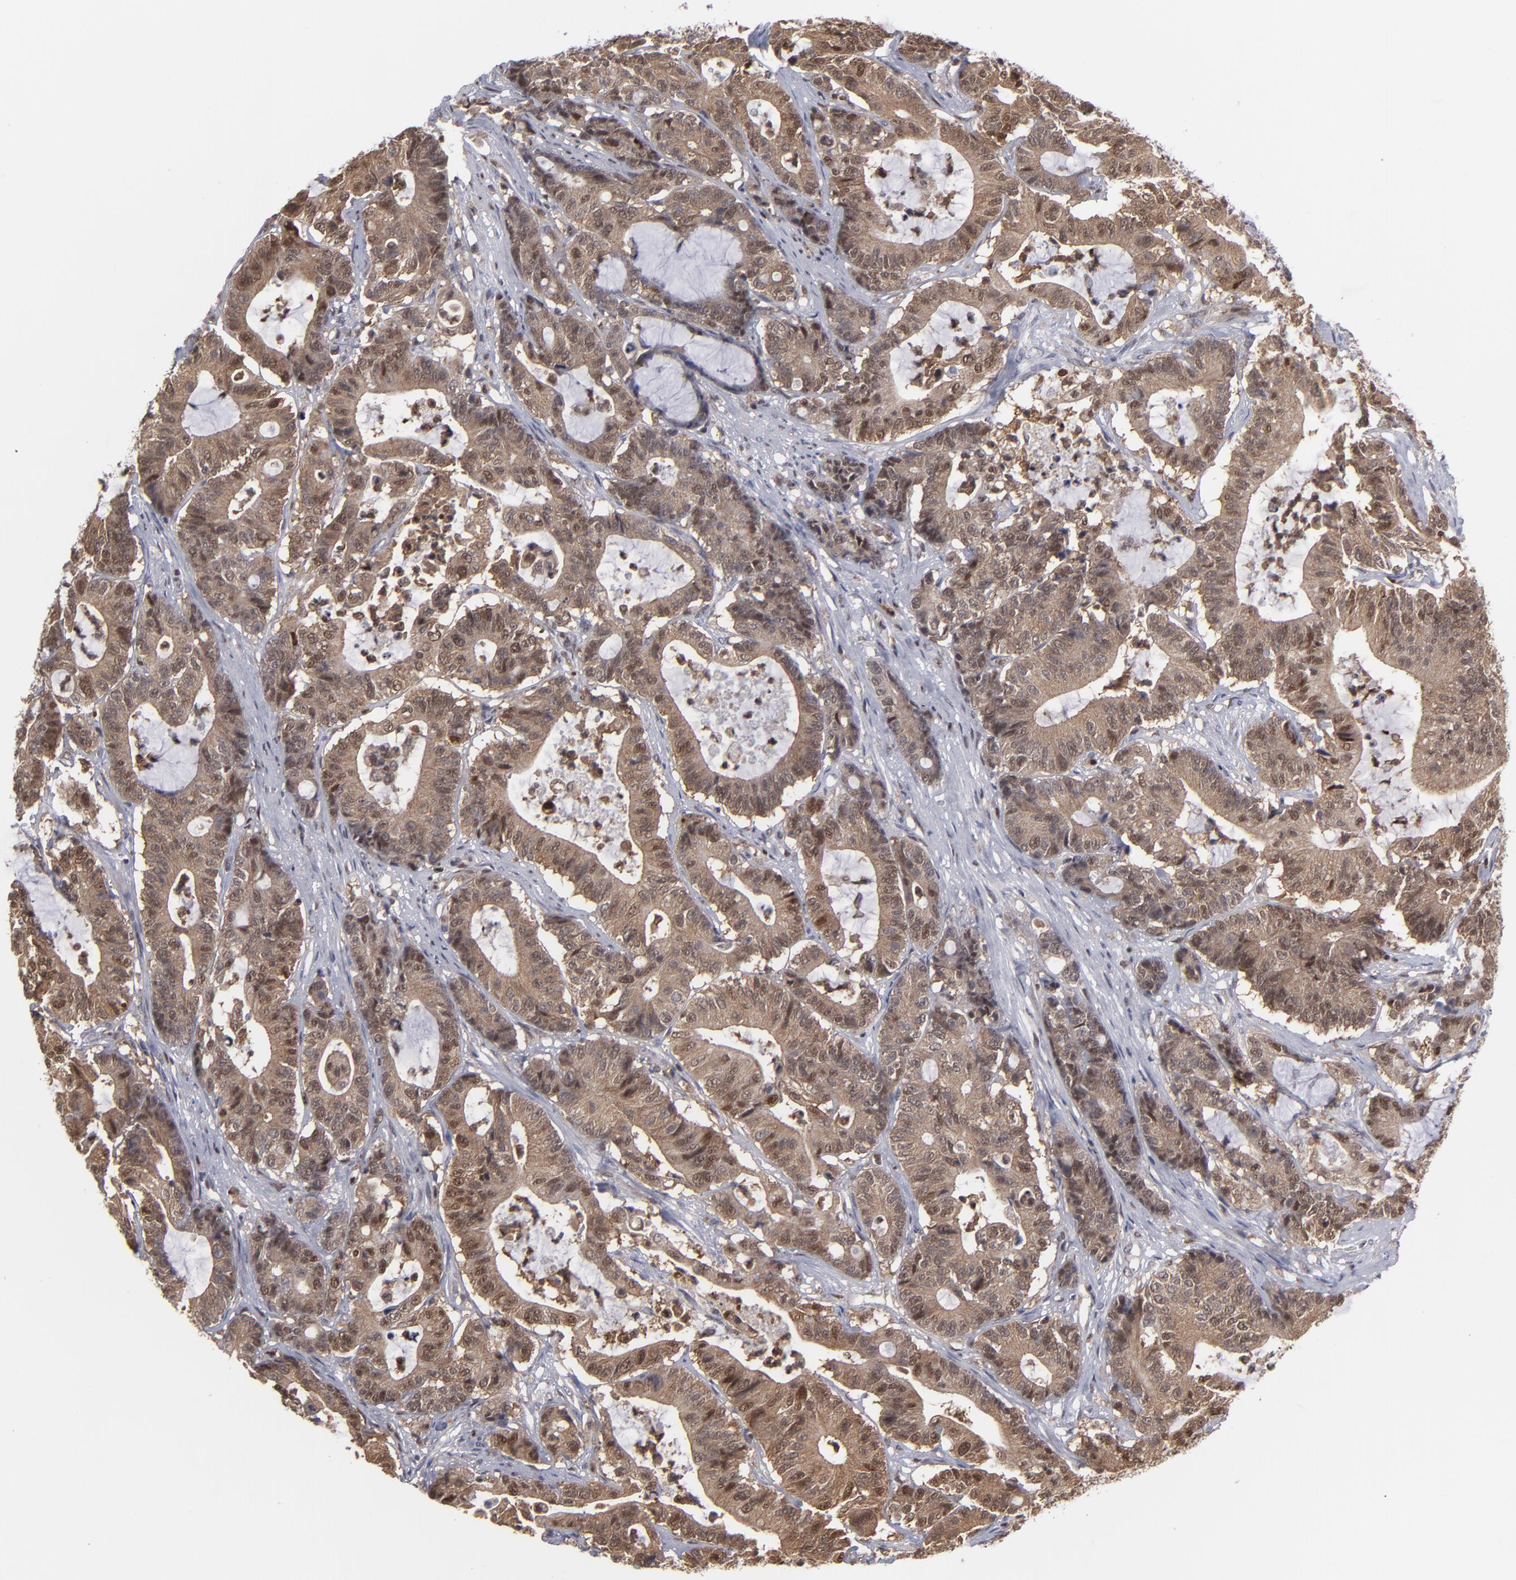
{"staining": {"intensity": "moderate", "quantity": ">75%", "location": "cytoplasmic/membranous,nuclear"}, "tissue": "colorectal cancer", "cell_type": "Tumor cells", "image_type": "cancer", "snomed": [{"axis": "morphology", "description": "Adenocarcinoma, NOS"}, {"axis": "topography", "description": "Colon"}], "caption": "An immunohistochemistry (IHC) image of tumor tissue is shown. Protein staining in brown highlights moderate cytoplasmic/membranous and nuclear positivity in colorectal cancer within tumor cells. (brown staining indicates protein expression, while blue staining denotes nuclei).", "gene": "GSR", "patient": {"sex": "female", "age": 84}}